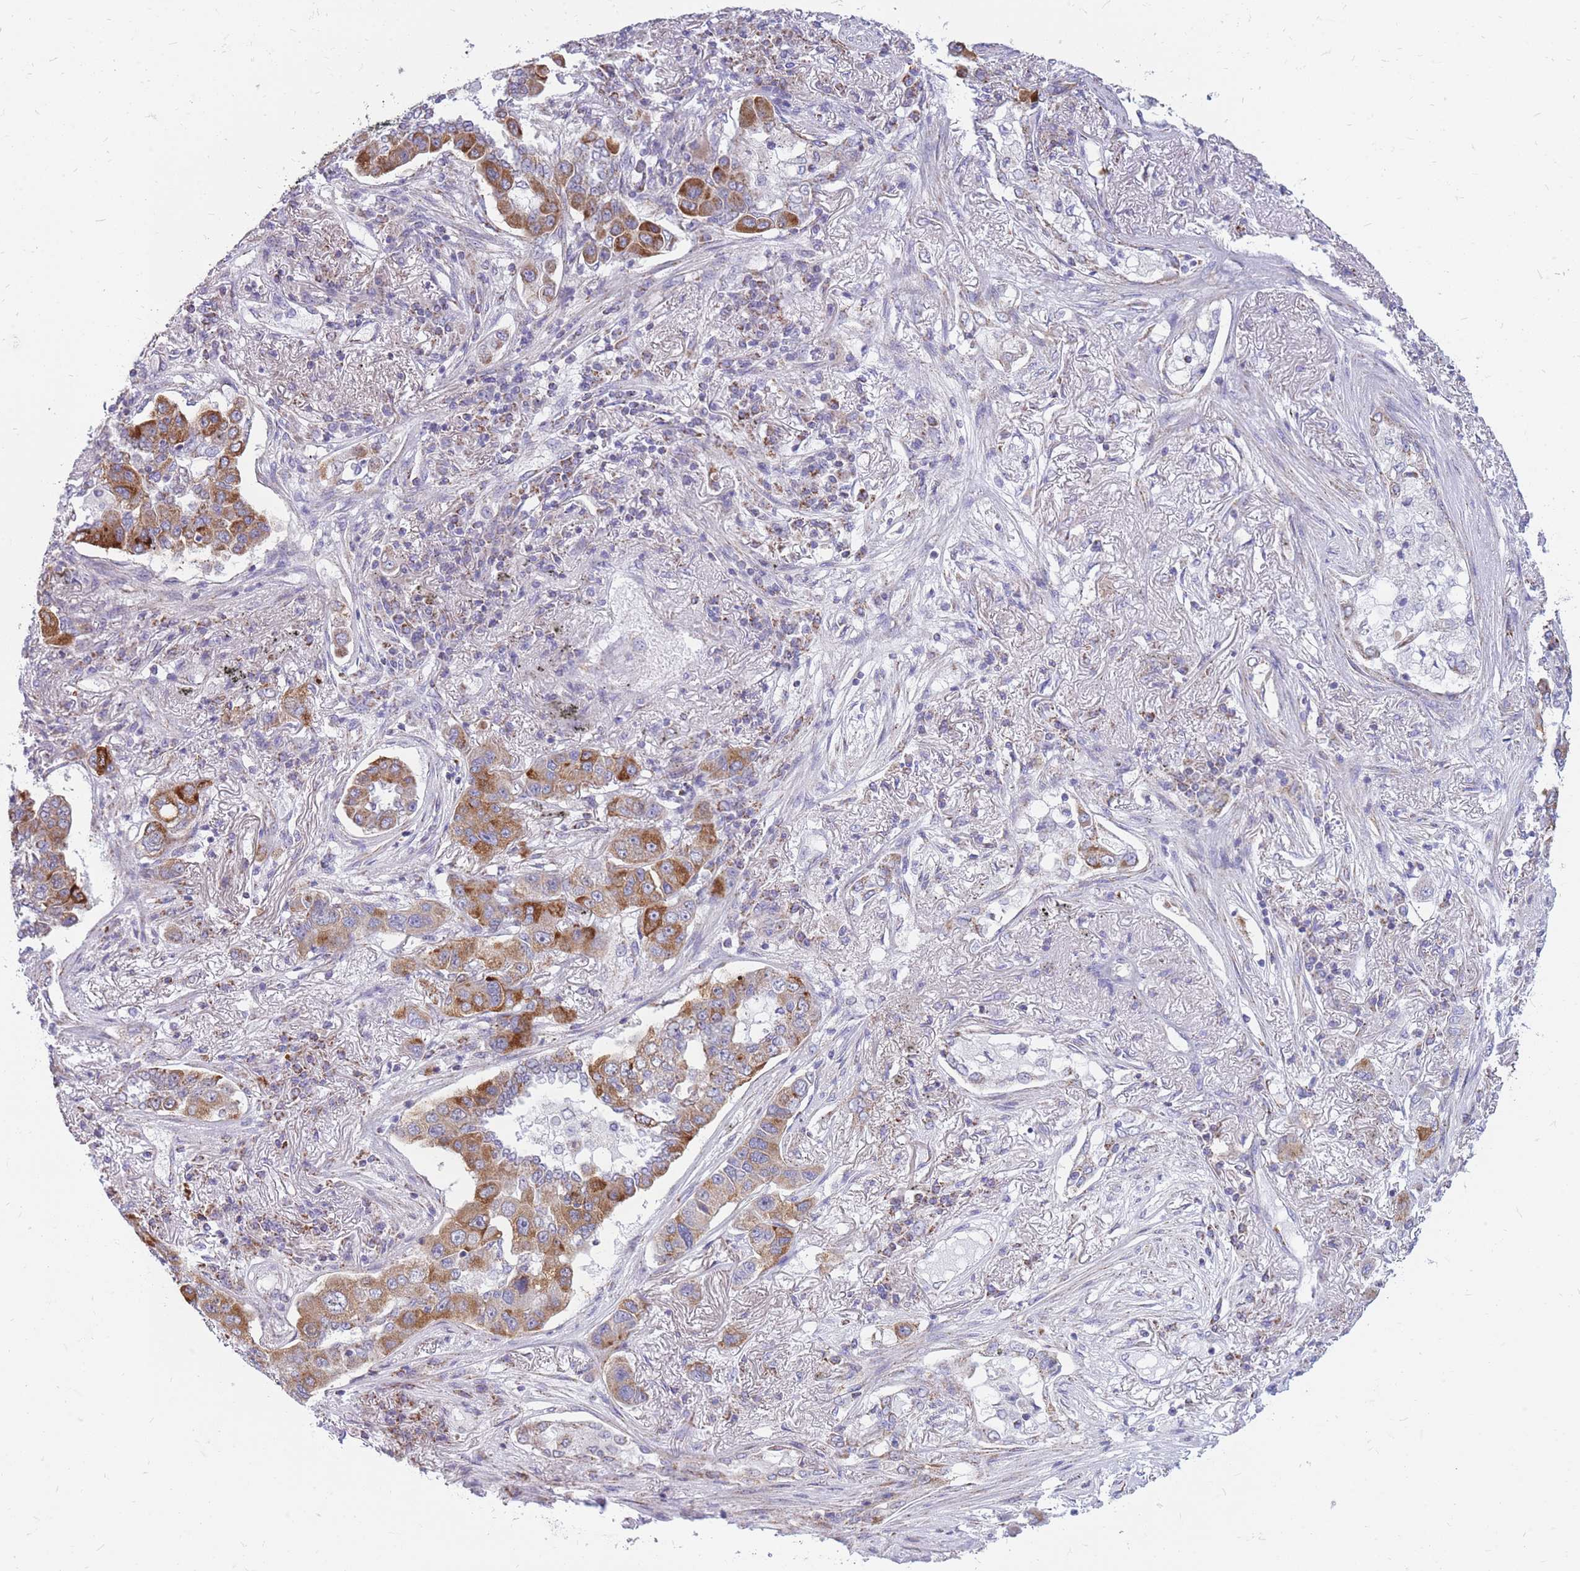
{"staining": {"intensity": "strong", "quantity": "25%-75%", "location": "cytoplasmic/membranous"}, "tissue": "lung cancer", "cell_type": "Tumor cells", "image_type": "cancer", "snomed": [{"axis": "morphology", "description": "Adenocarcinoma, NOS"}, {"axis": "topography", "description": "Lung"}], "caption": "Protein expression analysis of lung cancer displays strong cytoplasmic/membranous expression in approximately 25%-75% of tumor cells. (IHC, brightfield microscopy, high magnification).", "gene": "PCSK1", "patient": {"sex": "male", "age": 49}}